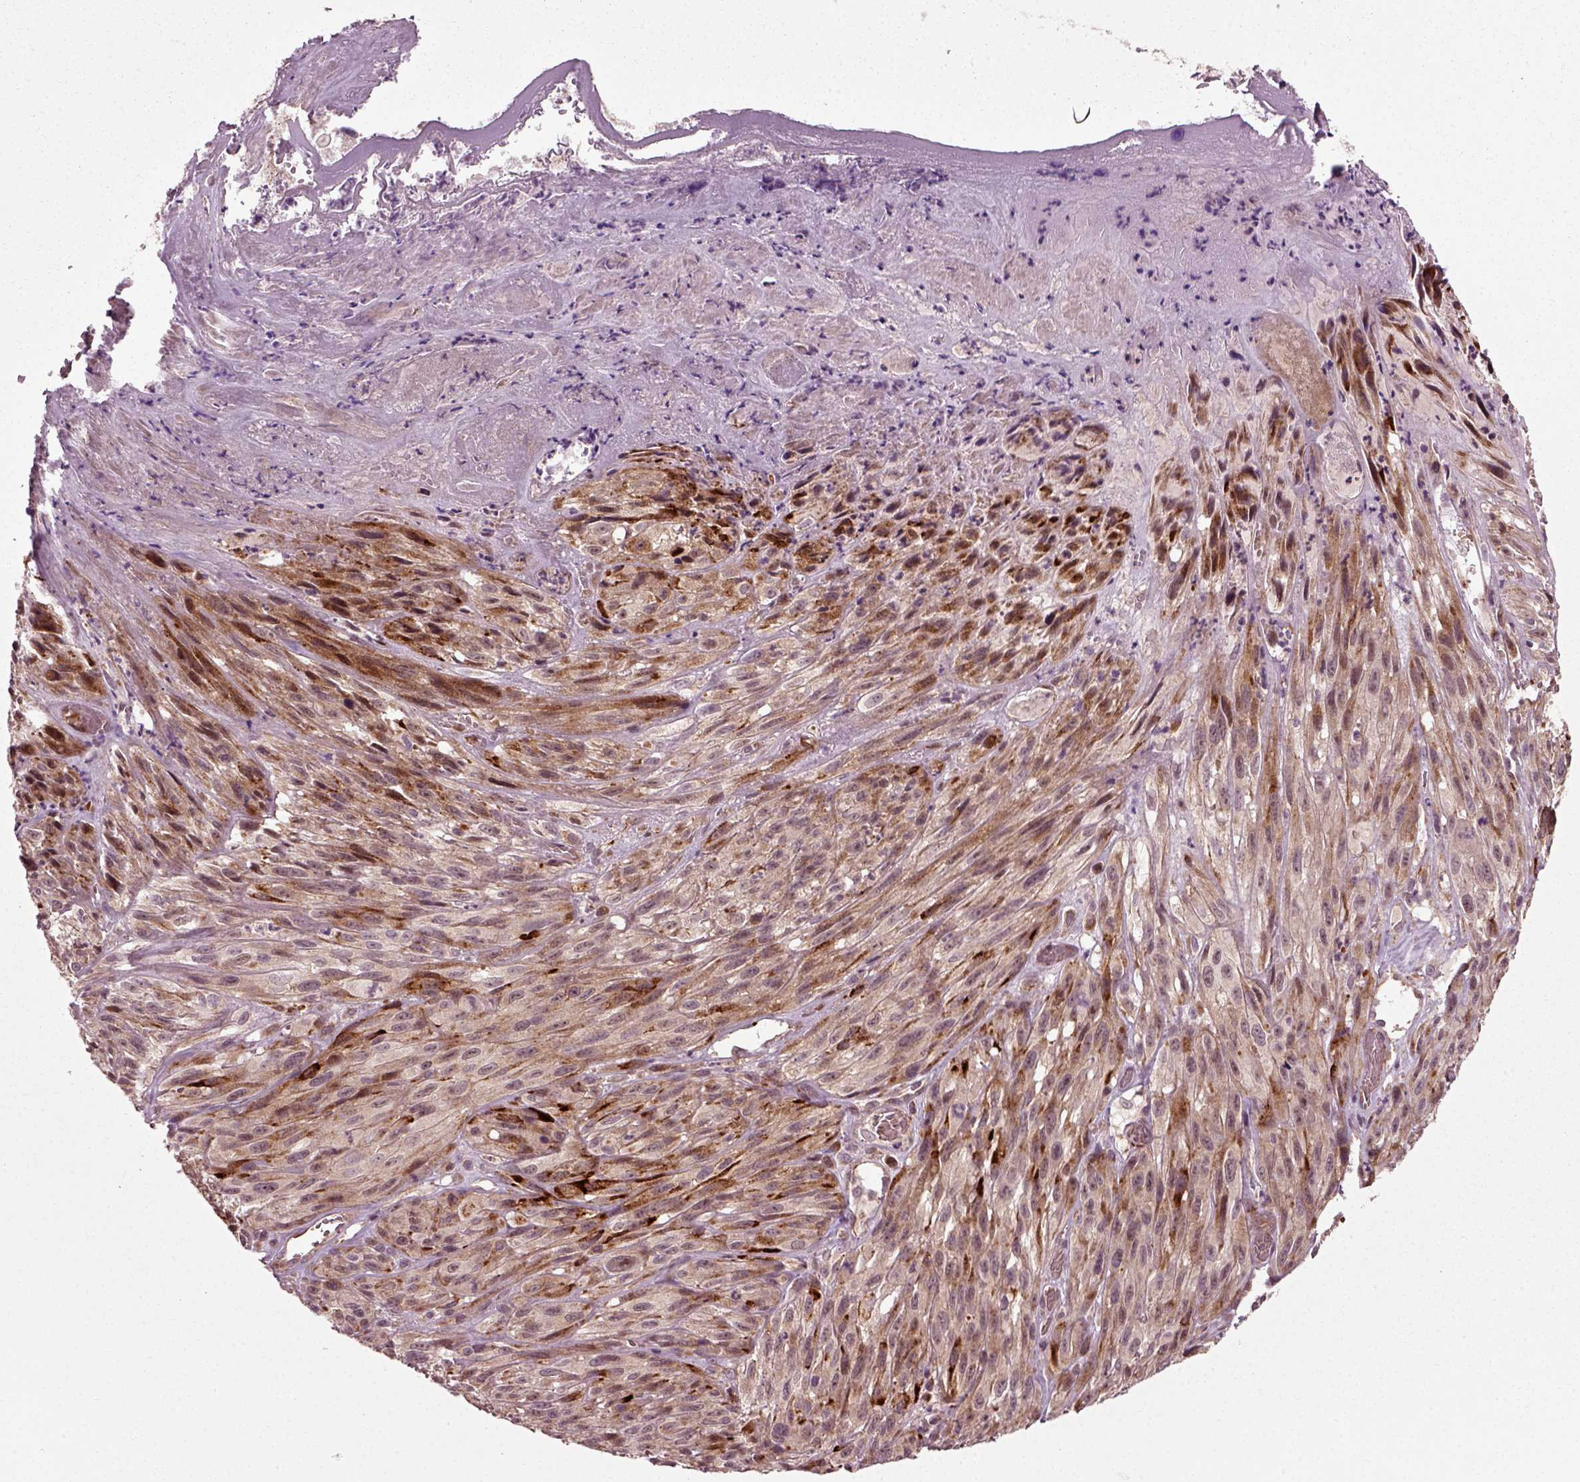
{"staining": {"intensity": "weak", "quantity": "<25%", "location": "cytoplasmic/membranous"}, "tissue": "melanoma", "cell_type": "Tumor cells", "image_type": "cancer", "snomed": [{"axis": "morphology", "description": "Malignant melanoma, NOS"}, {"axis": "topography", "description": "Skin"}], "caption": "DAB immunohistochemical staining of melanoma shows no significant positivity in tumor cells.", "gene": "PLCD3", "patient": {"sex": "male", "age": 51}}